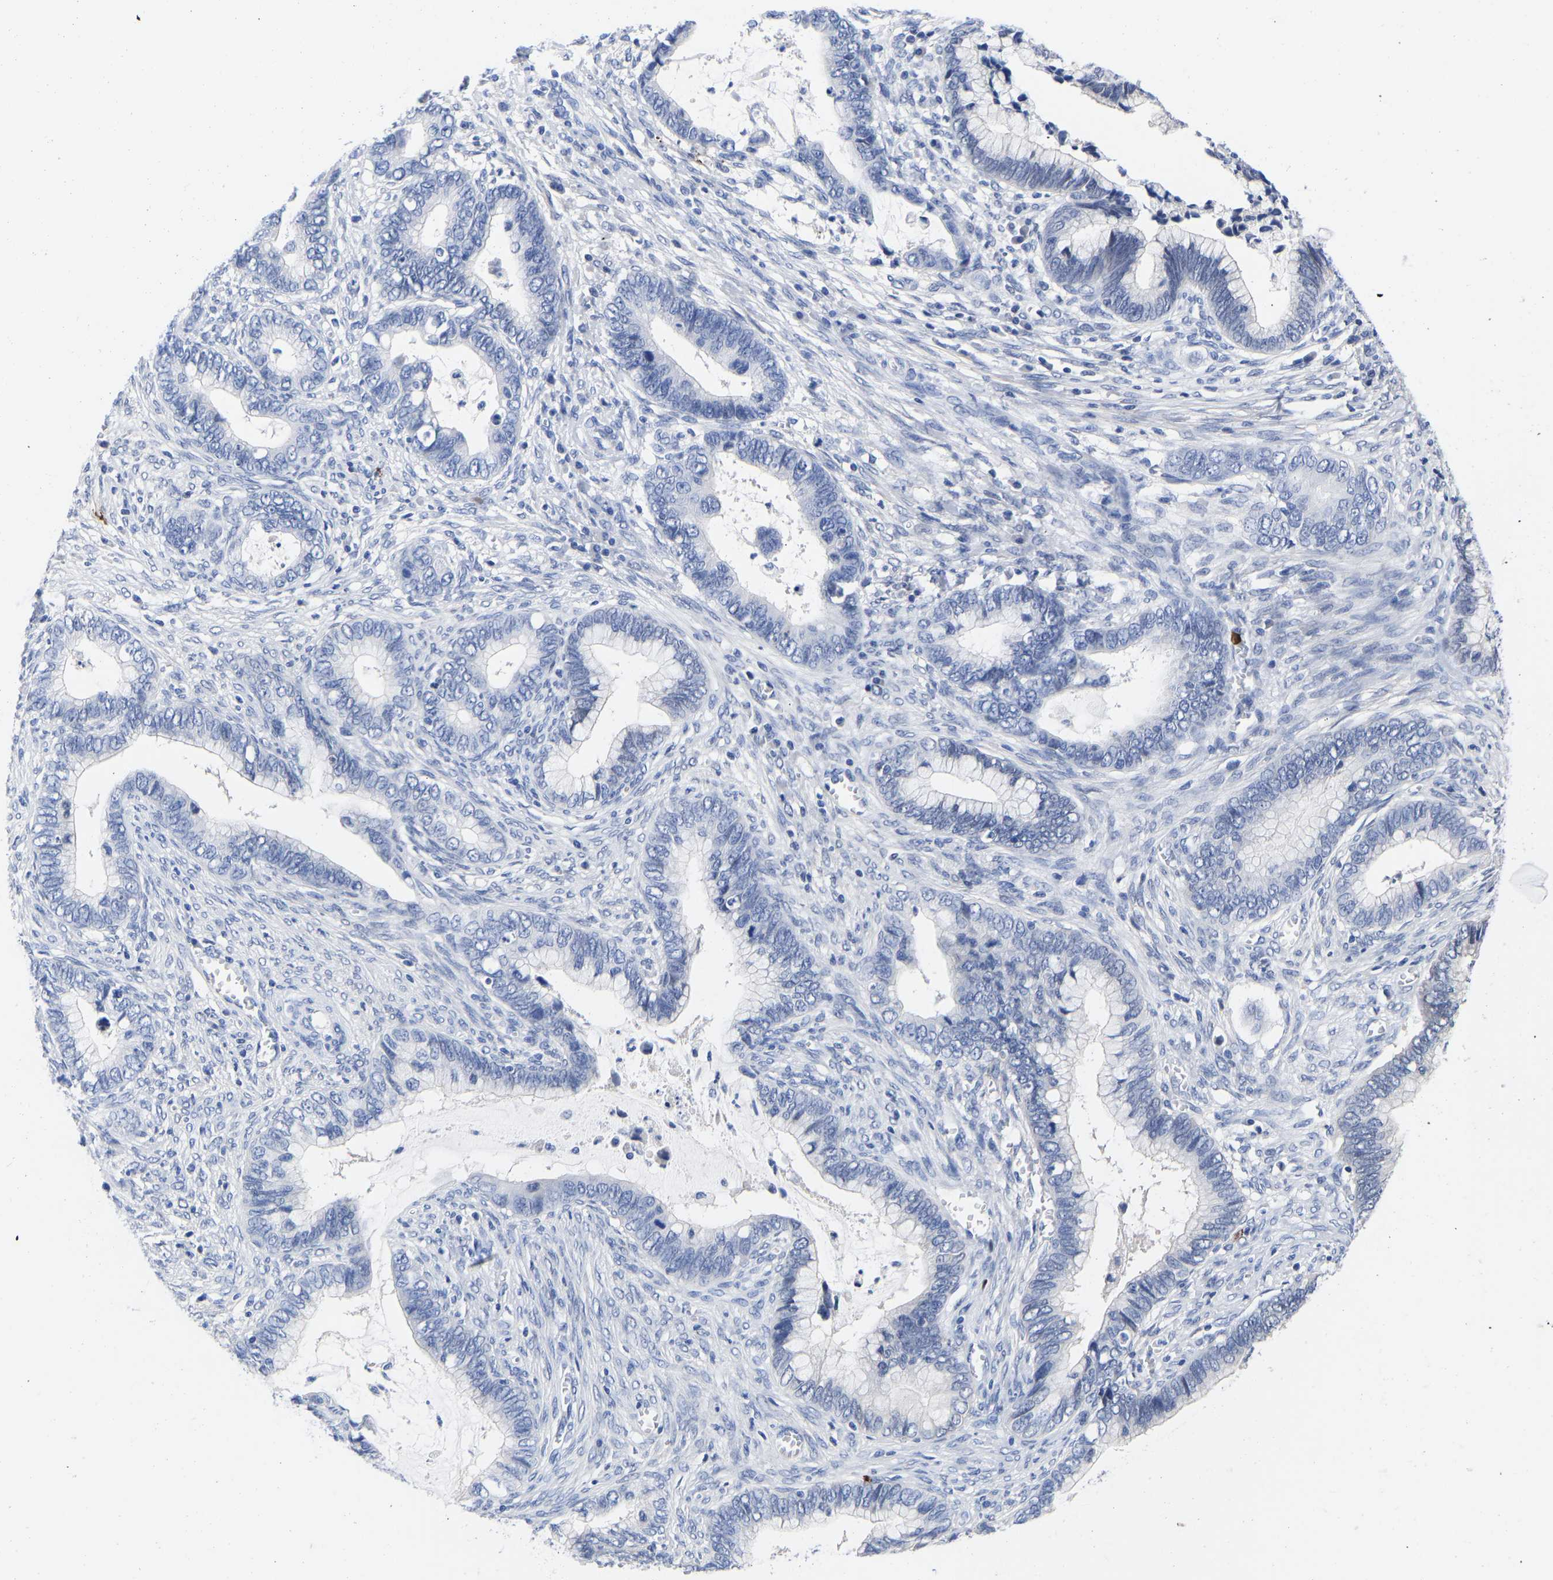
{"staining": {"intensity": "negative", "quantity": "none", "location": "none"}, "tissue": "cervical cancer", "cell_type": "Tumor cells", "image_type": "cancer", "snomed": [{"axis": "morphology", "description": "Adenocarcinoma, NOS"}, {"axis": "topography", "description": "Cervix"}], "caption": "This is a histopathology image of immunohistochemistry (IHC) staining of adenocarcinoma (cervical), which shows no staining in tumor cells.", "gene": "GPA33", "patient": {"sex": "female", "age": 44}}